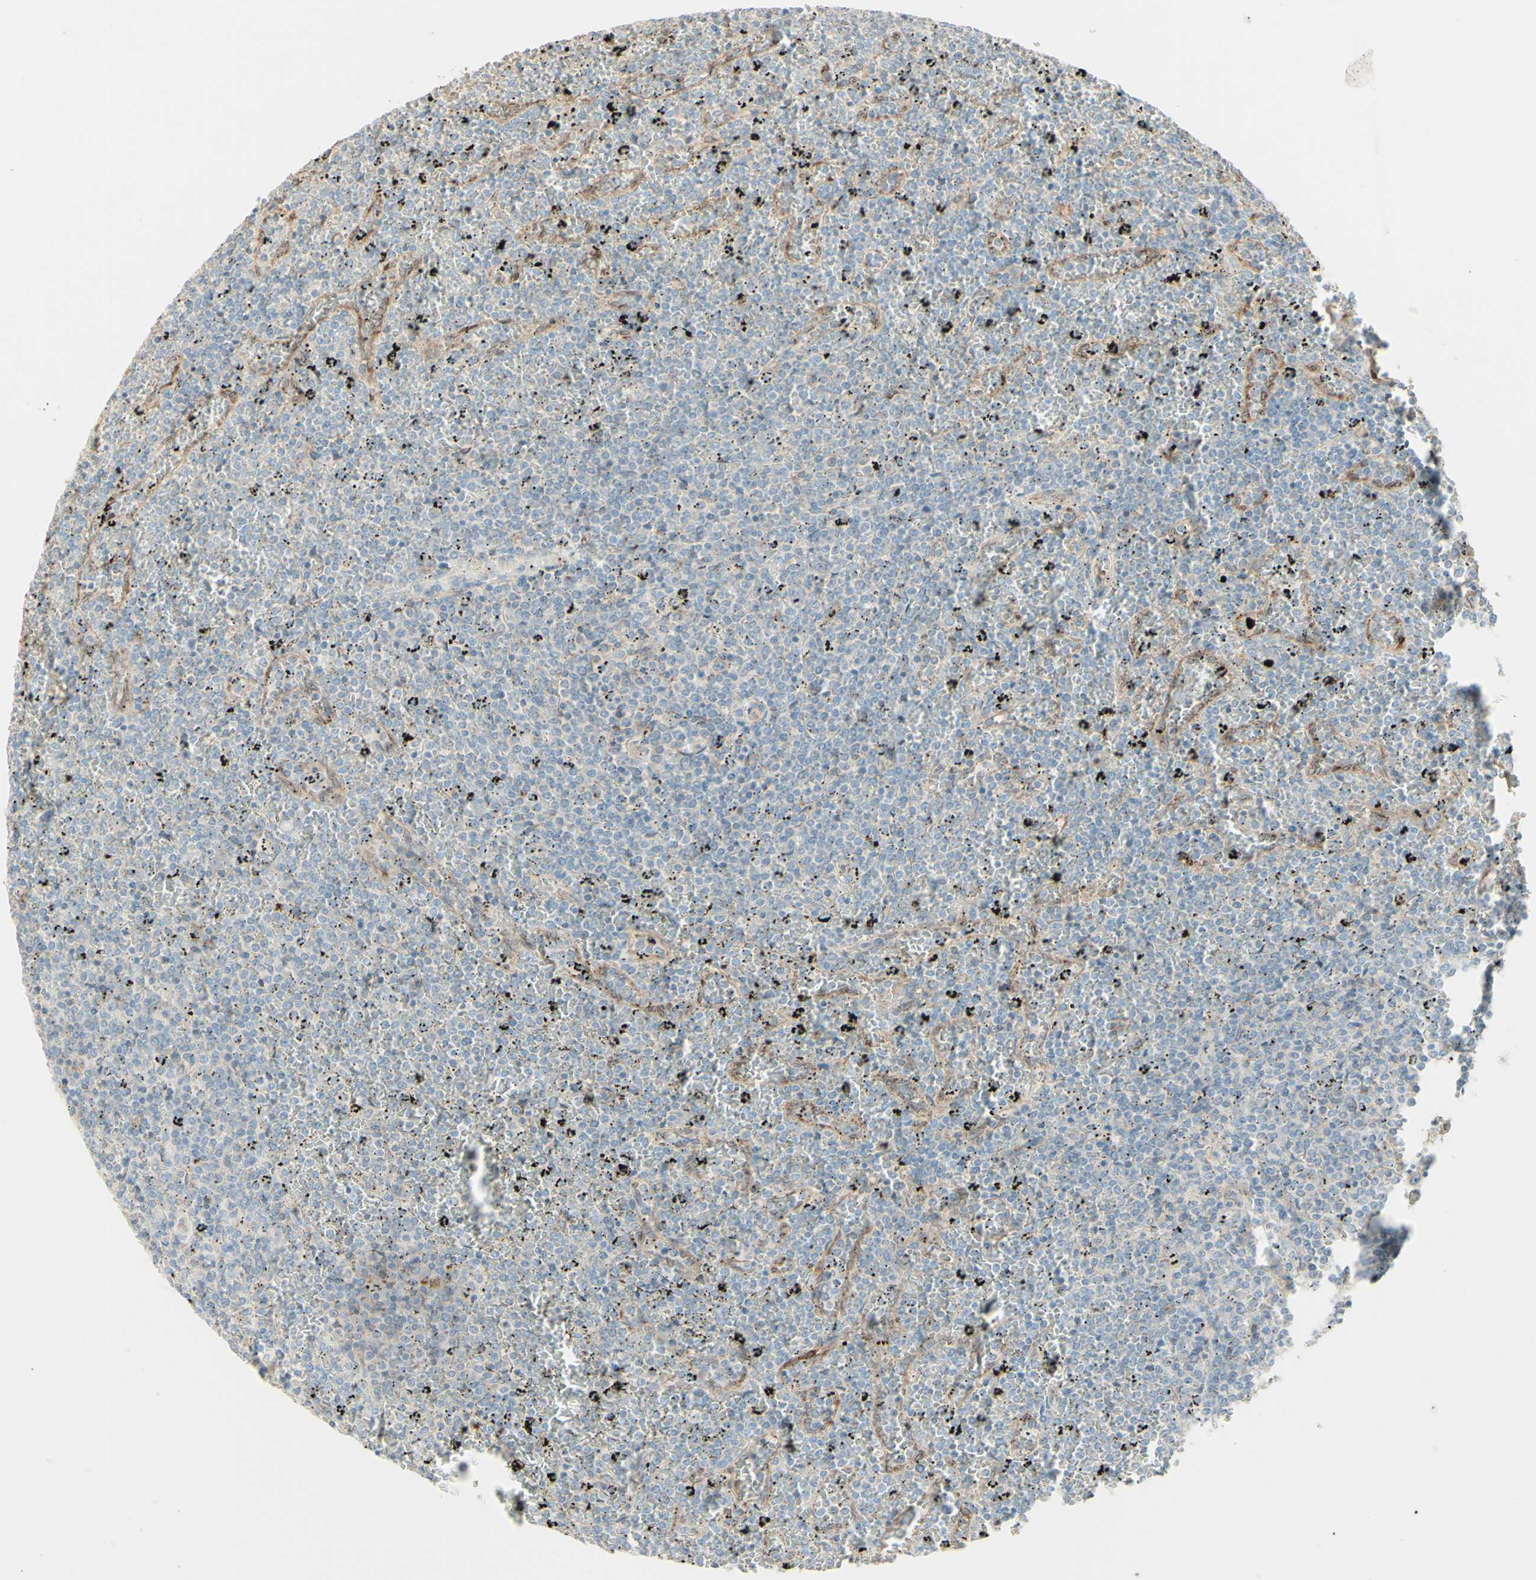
{"staining": {"intensity": "negative", "quantity": "none", "location": "none"}, "tissue": "lymphoma", "cell_type": "Tumor cells", "image_type": "cancer", "snomed": [{"axis": "morphology", "description": "Malignant lymphoma, non-Hodgkin's type, Low grade"}, {"axis": "topography", "description": "Spleen"}], "caption": "The image shows no staining of tumor cells in malignant lymphoma, non-Hodgkin's type (low-grade).", "gene": "RNF149", "patient": {"sex": "female", "age": 77}}